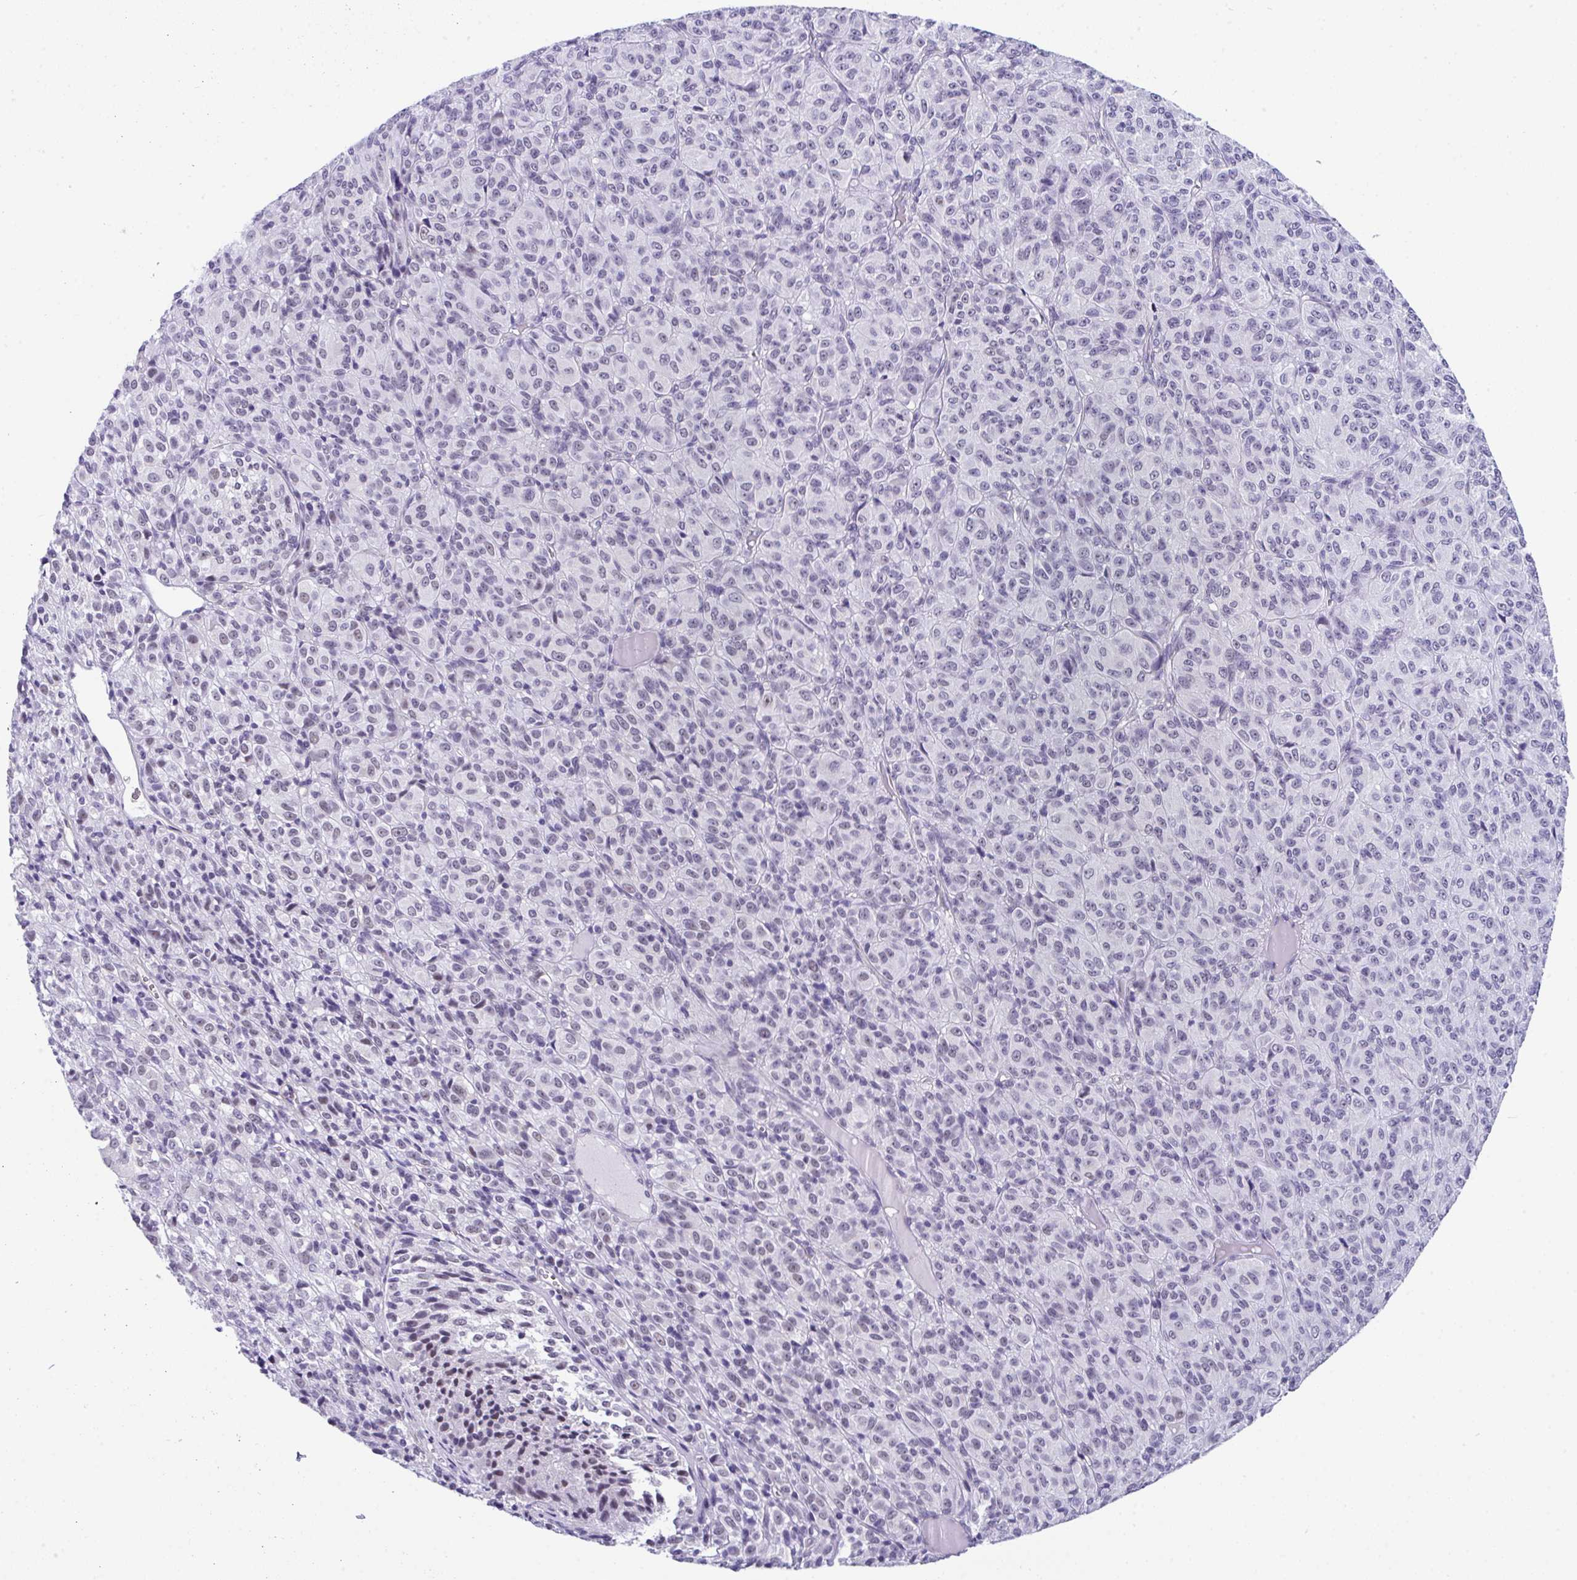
{"staining": {"intensity": "negative", "quantity": "none", "location": "none"}, "tissue": "melanoma", "cell_type": "Tumor cells", "image_type": "cancer", "snomed": [{"axis": "morphology", "description": "Malignant melanoma, Metastatic site"}, {"axis": "topography", "description": "Brain"}], "caption": "IHC histopathology image of neoplastic tissue: human malignant melanoma (metastatic site) stained with DAB displays no significant protein expression in tumor cells.", "gene": "CDK13", "patient": {"sex": "female", "age": 56}}